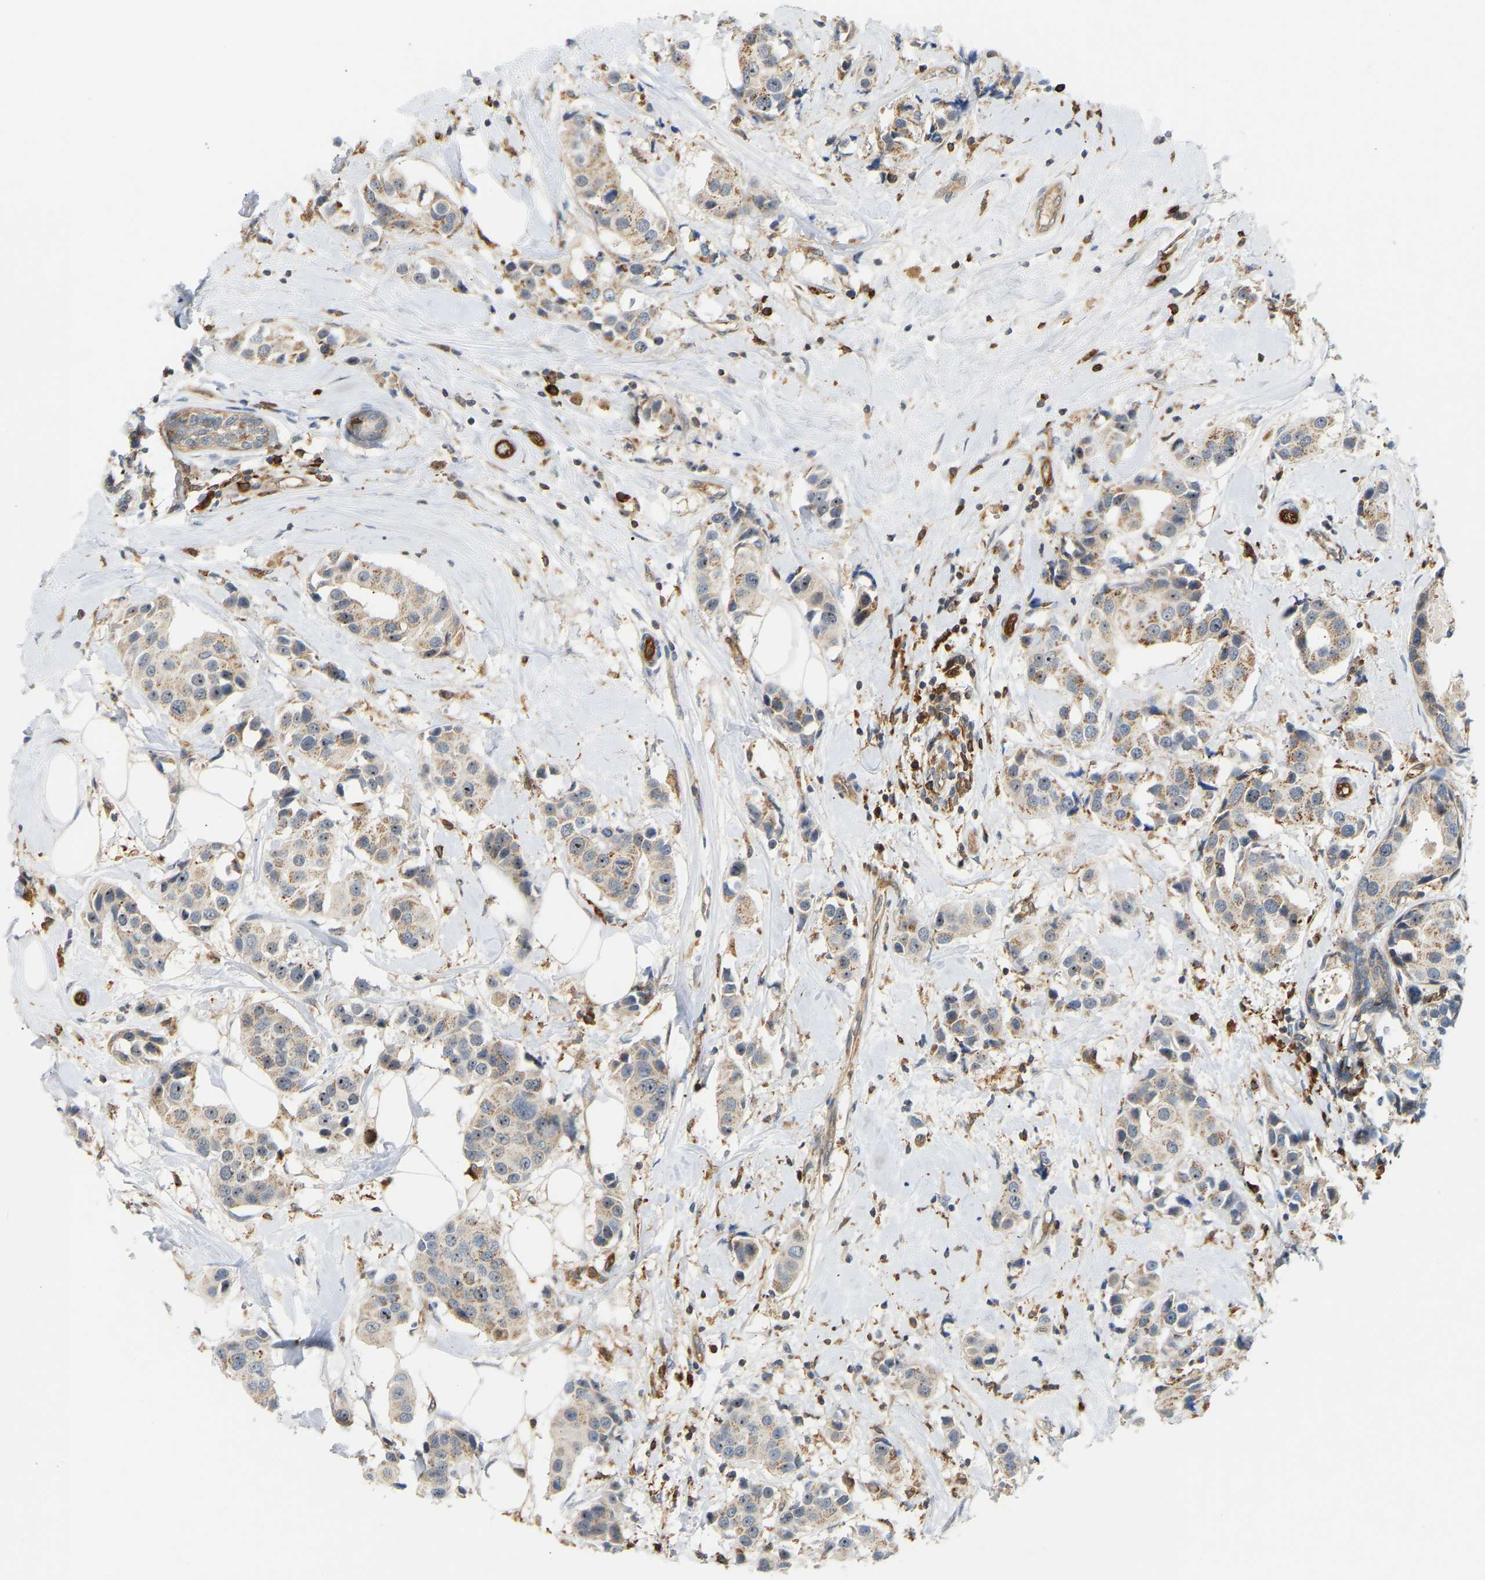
{"staining": {"intensity": "moderate", "quantity": "25%-75%", "location": "cytoplasmic/membranous"}, "tissue": "breast cancer", "cell_type": "Tumor cells", "image_type": "cancer", "snomed": [{"axis": "morphology", "description": "Normal tissue, NOS"}, {"axis": "morphology", "description": "Duct carcinoma"}, {"axis": "topography", "description": "Breast"}], "caption": "This is an image of immunohistochemistry staining of breast cancer, which shows moderate staining in the cytoplasmic/membranous of tumor cells.", "gene": "PLCG2", "patient": {"sex": "female", "age": 39}}